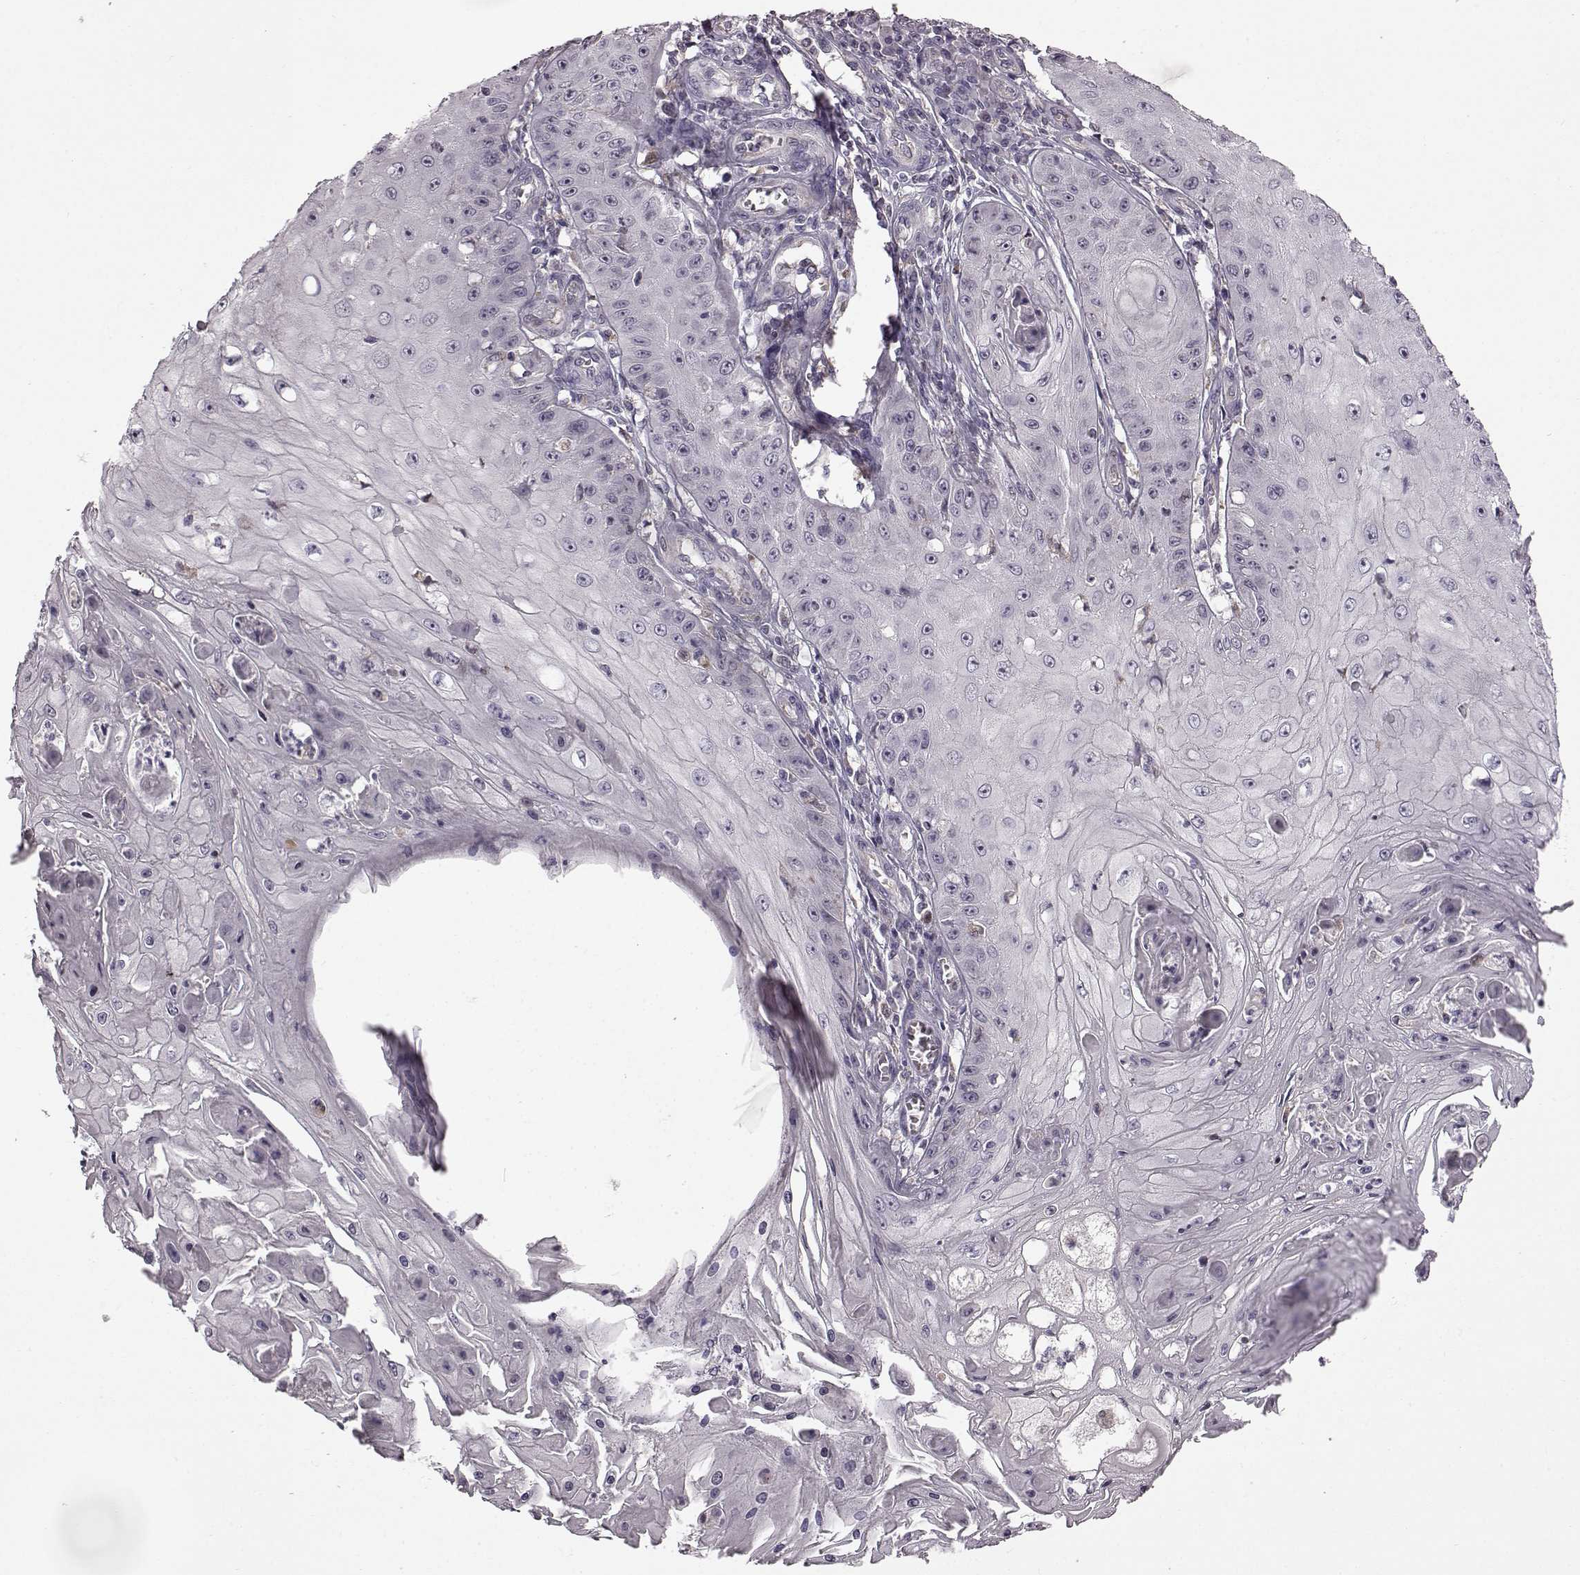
{"staining": {"intensity": "negative", "quantity": "none", "location": "none"}, "tissue": "skin cancer", "cell_type": "Tumor cells", "image_type": "cancer", "snomed": [{"axis": "morphology", "description": "Squamous cell carcinoma, NOS"}, {"axis": "topography", "description": "Skin"}], "caption": "The image displays no significant staining in tumor cells of skin squamous cell carcinoma.", "gene": "B3GNT6", "patient": {"sex": "male", "age": 70}}